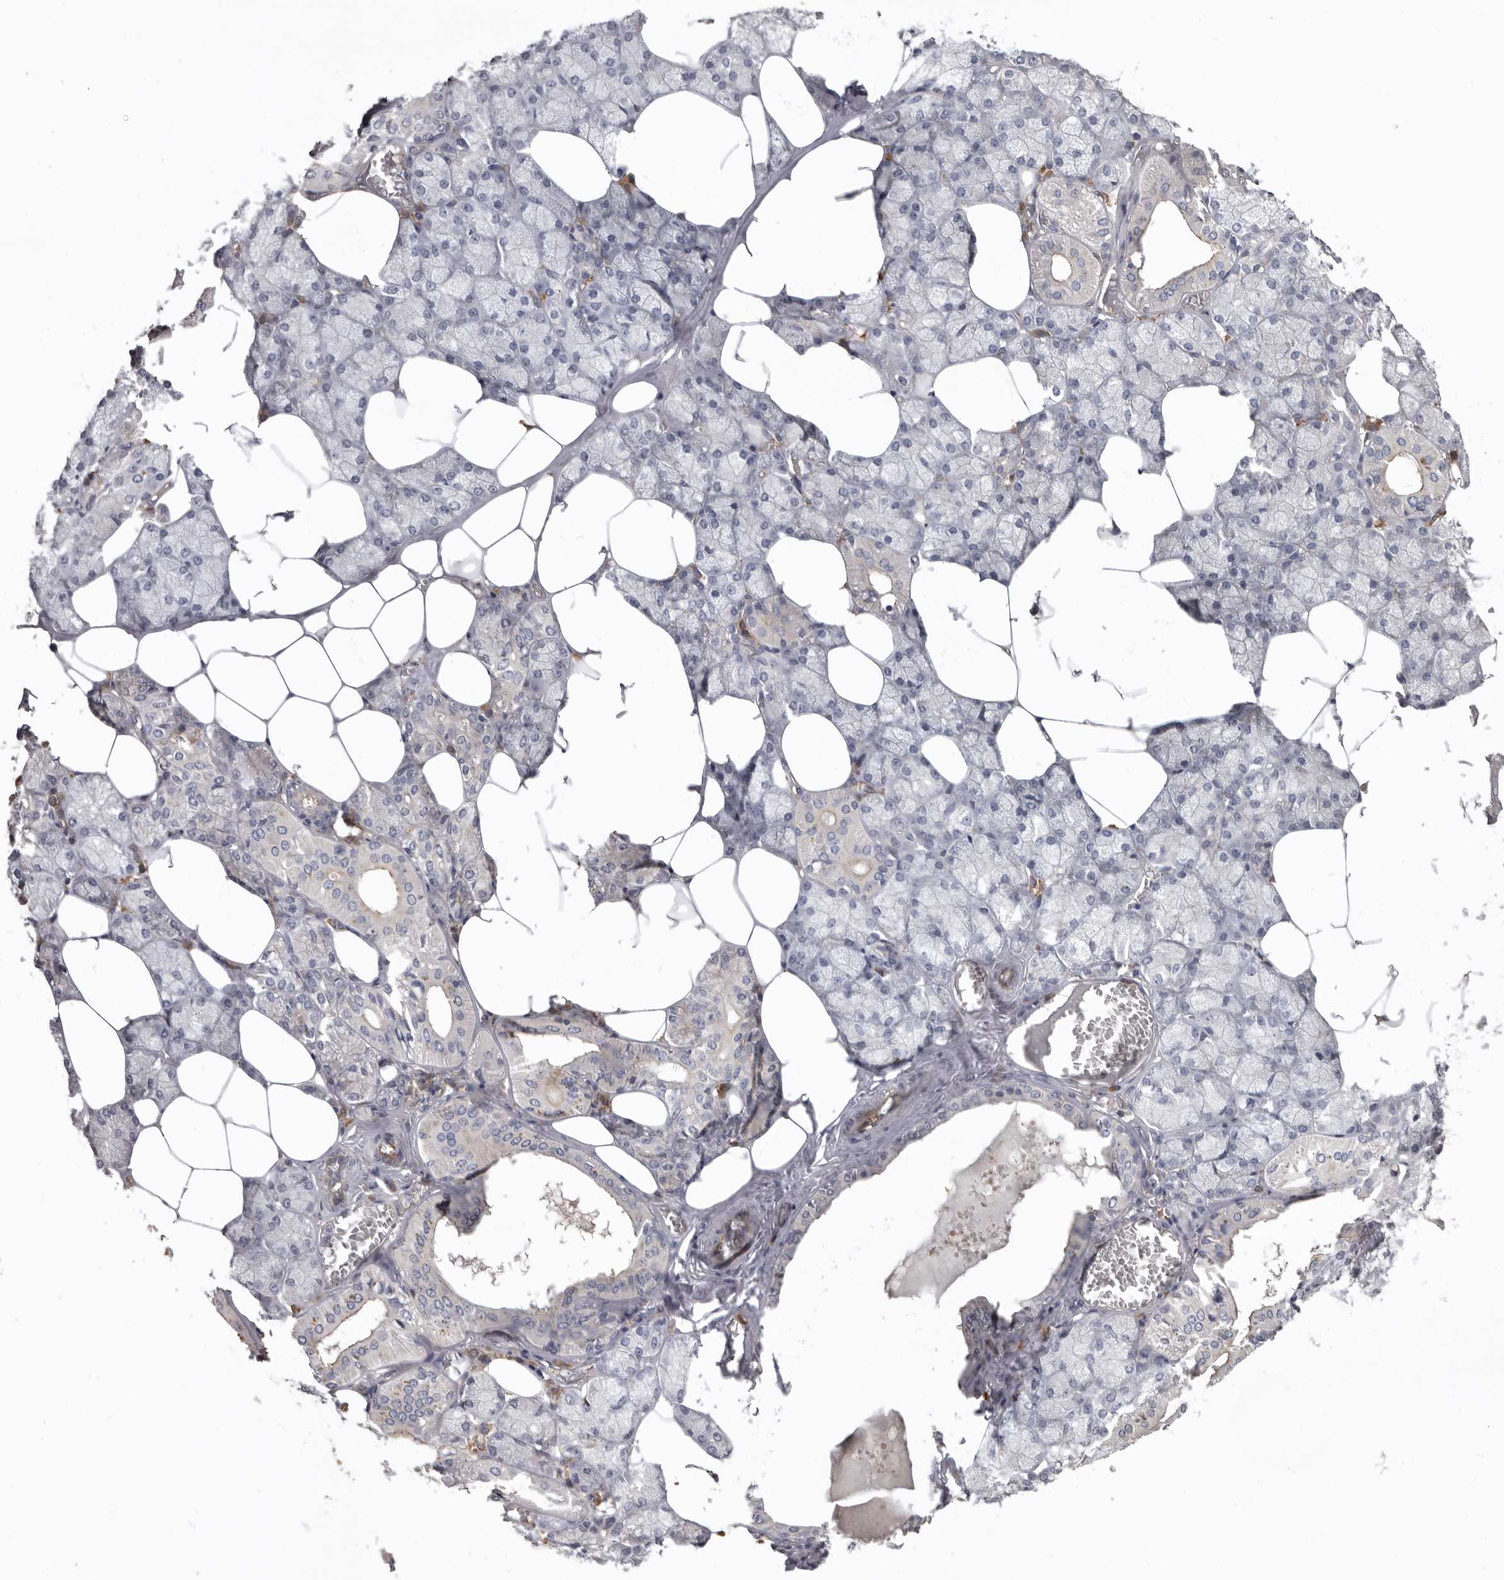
{"staining": {"intensity": "negative", "quantity": "none", "location": "none"}, "tissue": "salivary gland", "cell_type": "Glandular cells", "image_type": "normal", "snomed": [{"axis": "morphology", "description": "Normal tissue, NOS"}, {"axis": "topography", "description": "Salivary gland"}], "caption": "An immunohistochemistry (IHC) photomicrograph of unremarkable salivary gland is shown. There is no staining in glandular cells of salivary gland. (DAB (3,3'-diaminobenzidine) IHC, high magnification).", "gene": "CDCA8", "patient": {"sex": "male", "age": 62}}